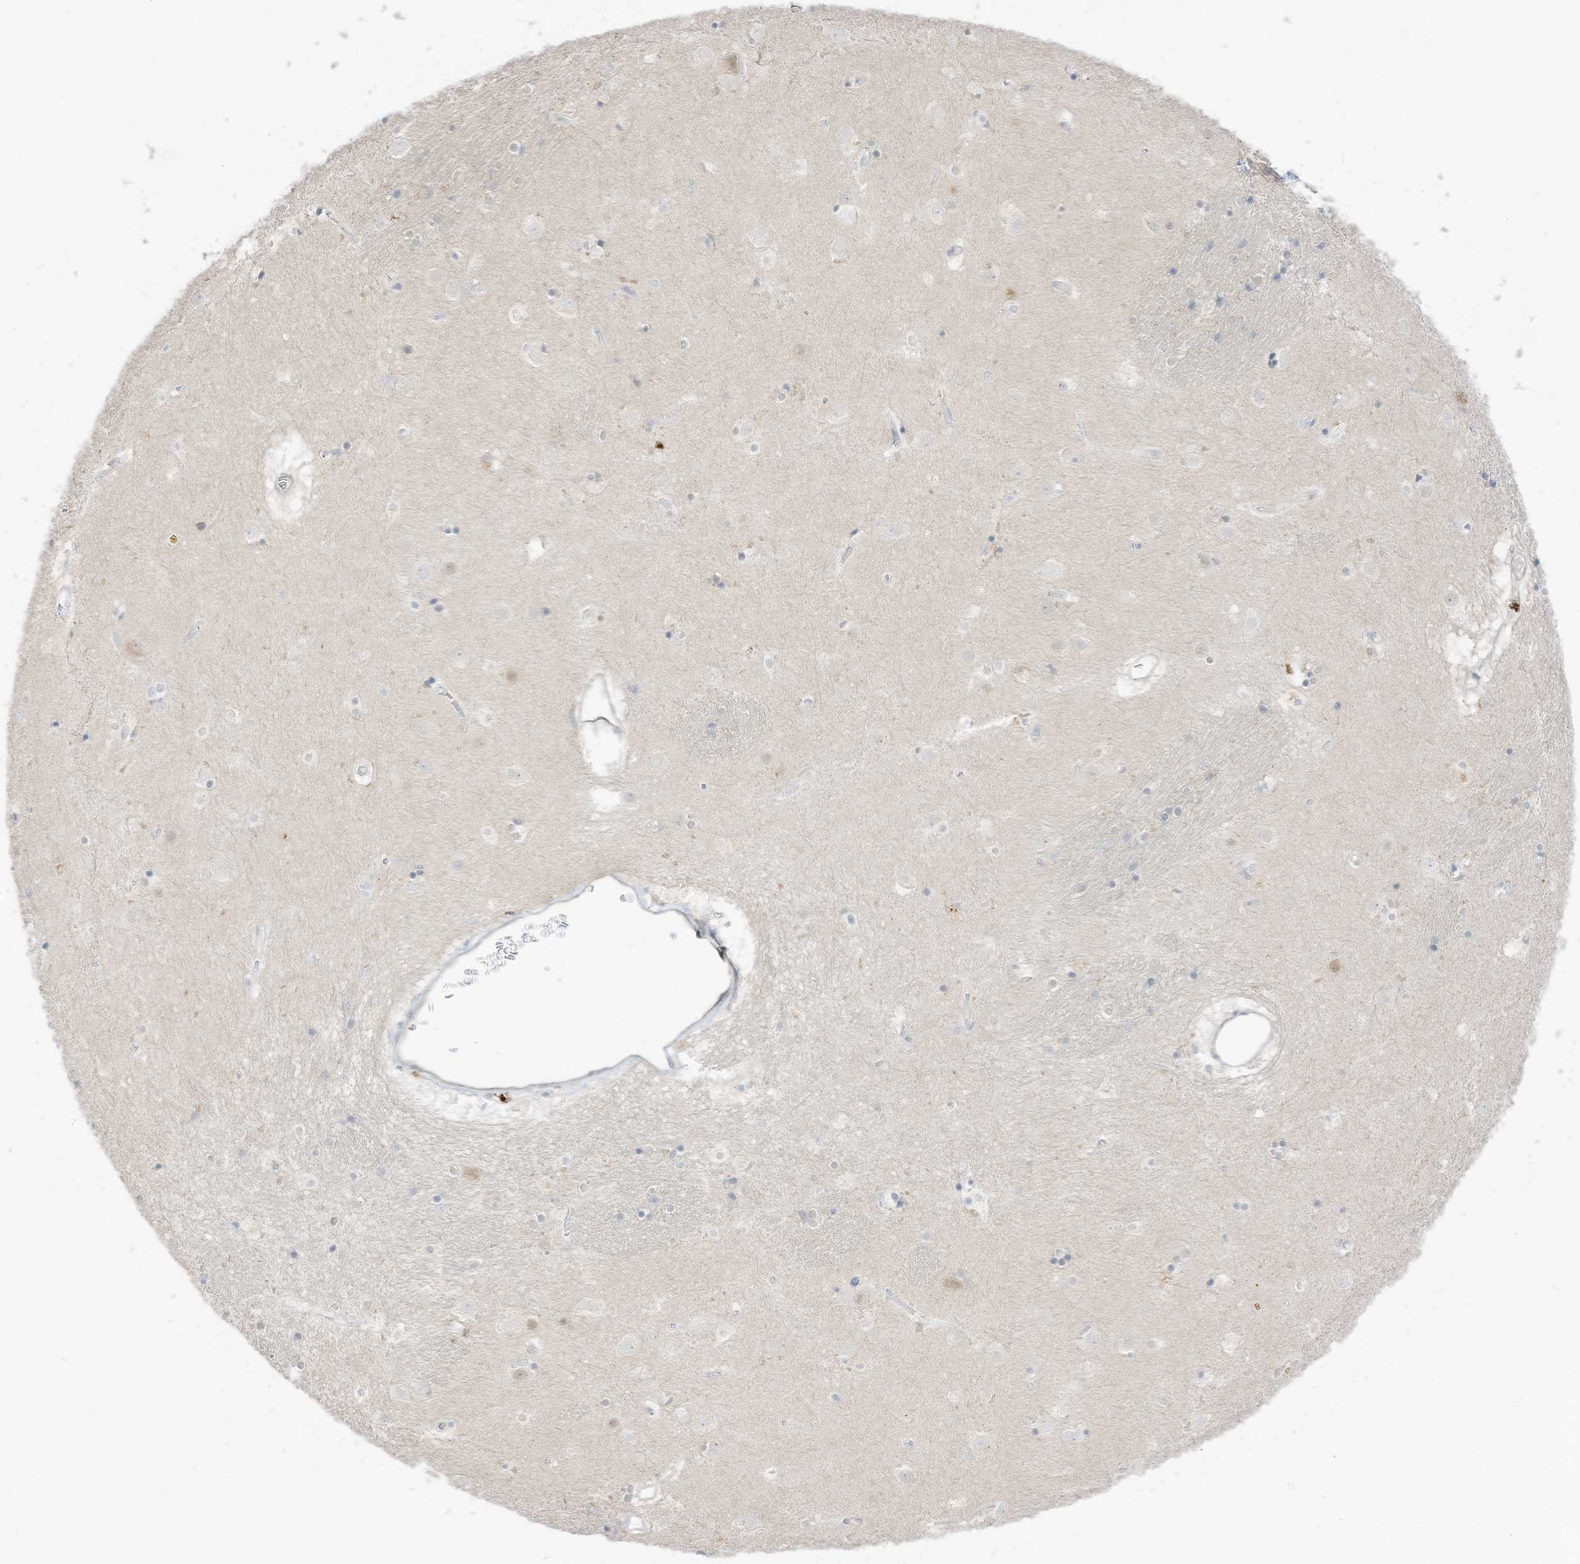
{"staining": {"intensity": "negative", "quantity": "none", "location": "none"}, "tissue": "caudate", "cell_type": "Glial cells", "image_type": "normal", "snomed": [{"axis": "morphology", "description": "Normal tissue, NOS"}, {"axis": "topography", "description": "Lateral ventricle wall"}], "caption": "Micrograph shows no significant protein staining in glial cells of benign caudate. (Brightfield microscopy of DAB IHC at high magnification).", "gene": "ASPRV1", "patient": {"sex": "male", "age": 70}}